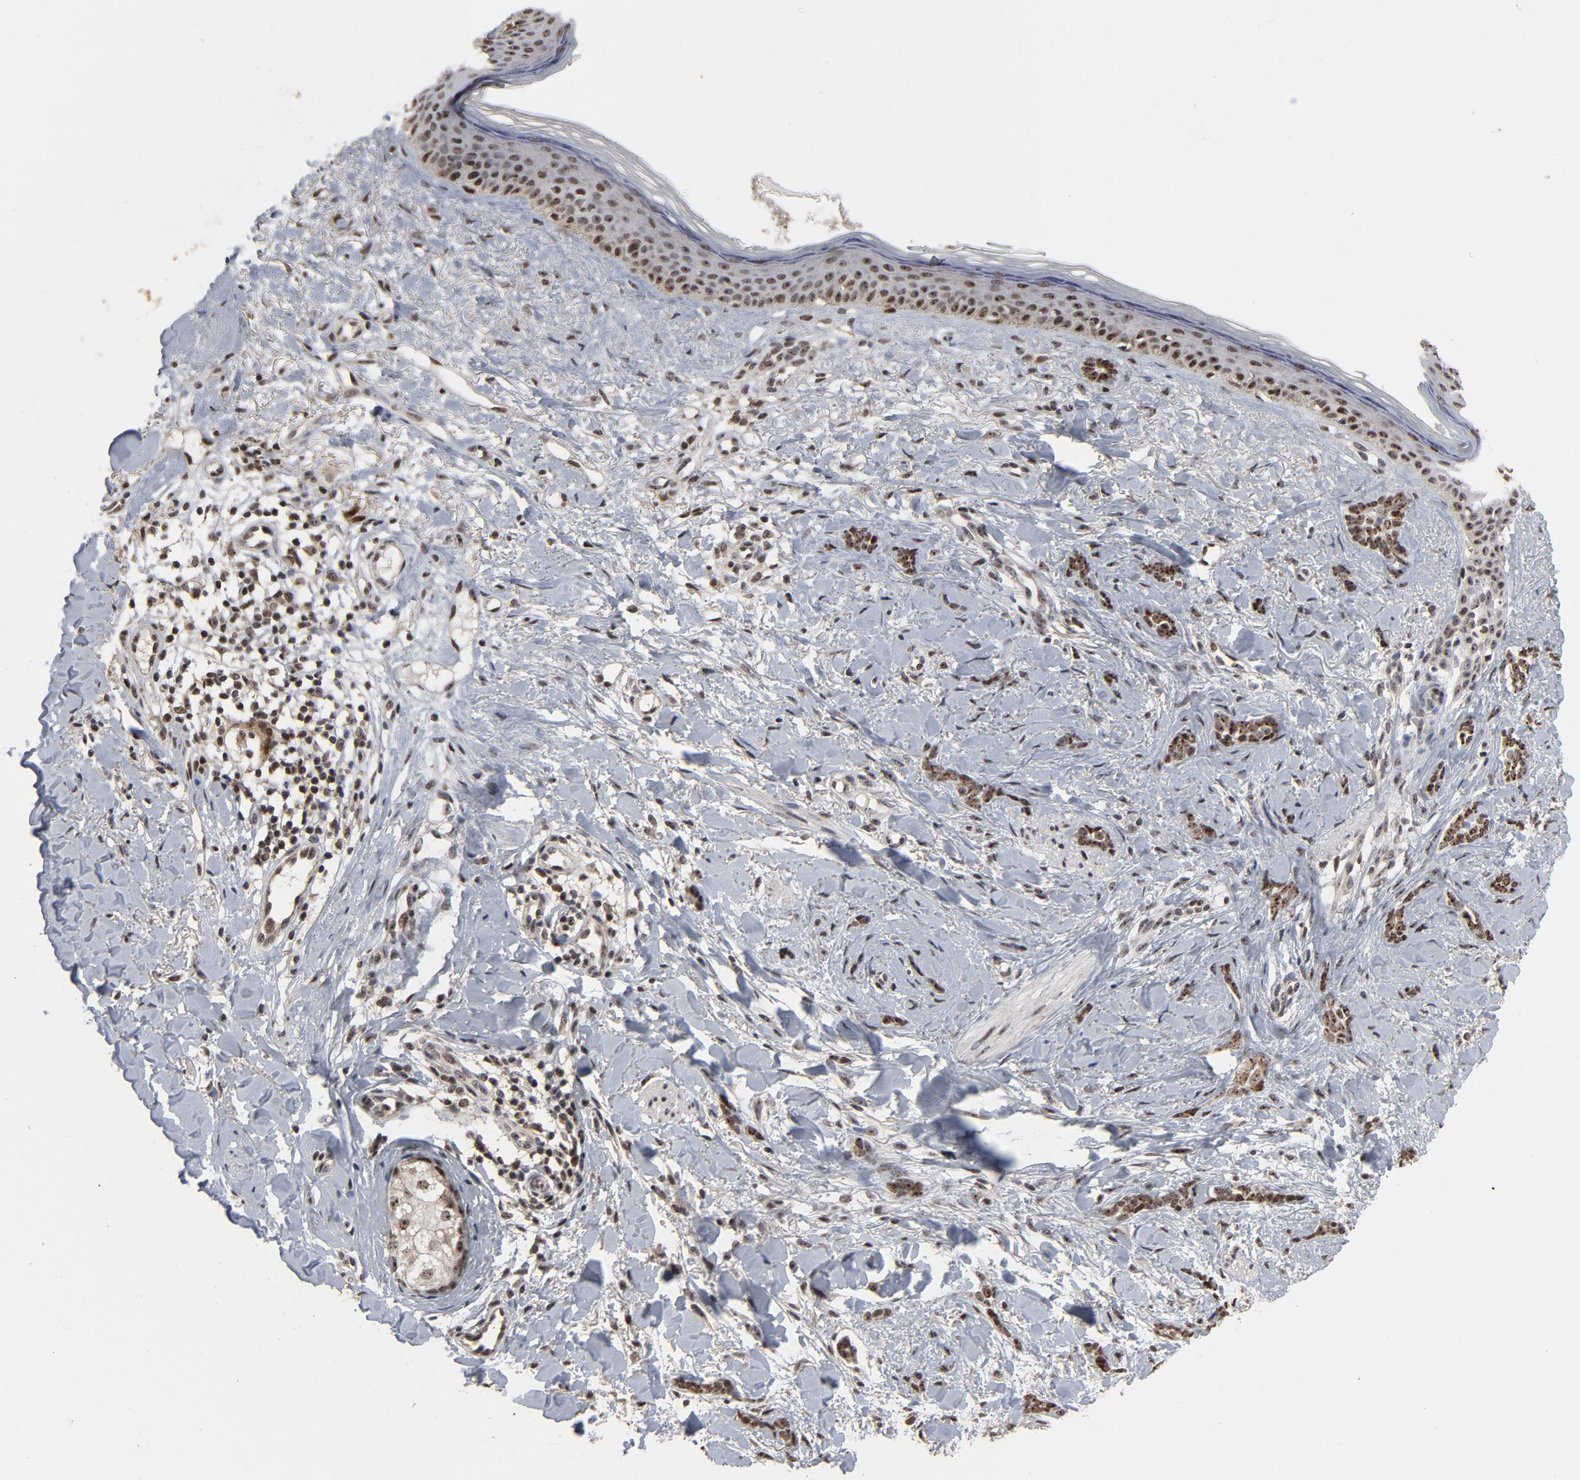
{"staining": {"intensity": "moderate", "quantity": ">75%", "location": "nuclear"}, "tissue": "skin cancer", "cell_type": "Tumor cells", "image_type": "cancer", "snomed": [{"axis": "morphology", "description": "Basal cell carcinoma"}, {"axis": "topography", "description": "Skin"}], "caption": "Protein staining by immunohistochemistry (IHC) demonstrates moderate nuclear positivity in about >75% of tumor cells in skin basal cell carcinoma.", "gene": "TP53RK", "patient": {"sex": "female", "age": 37}}